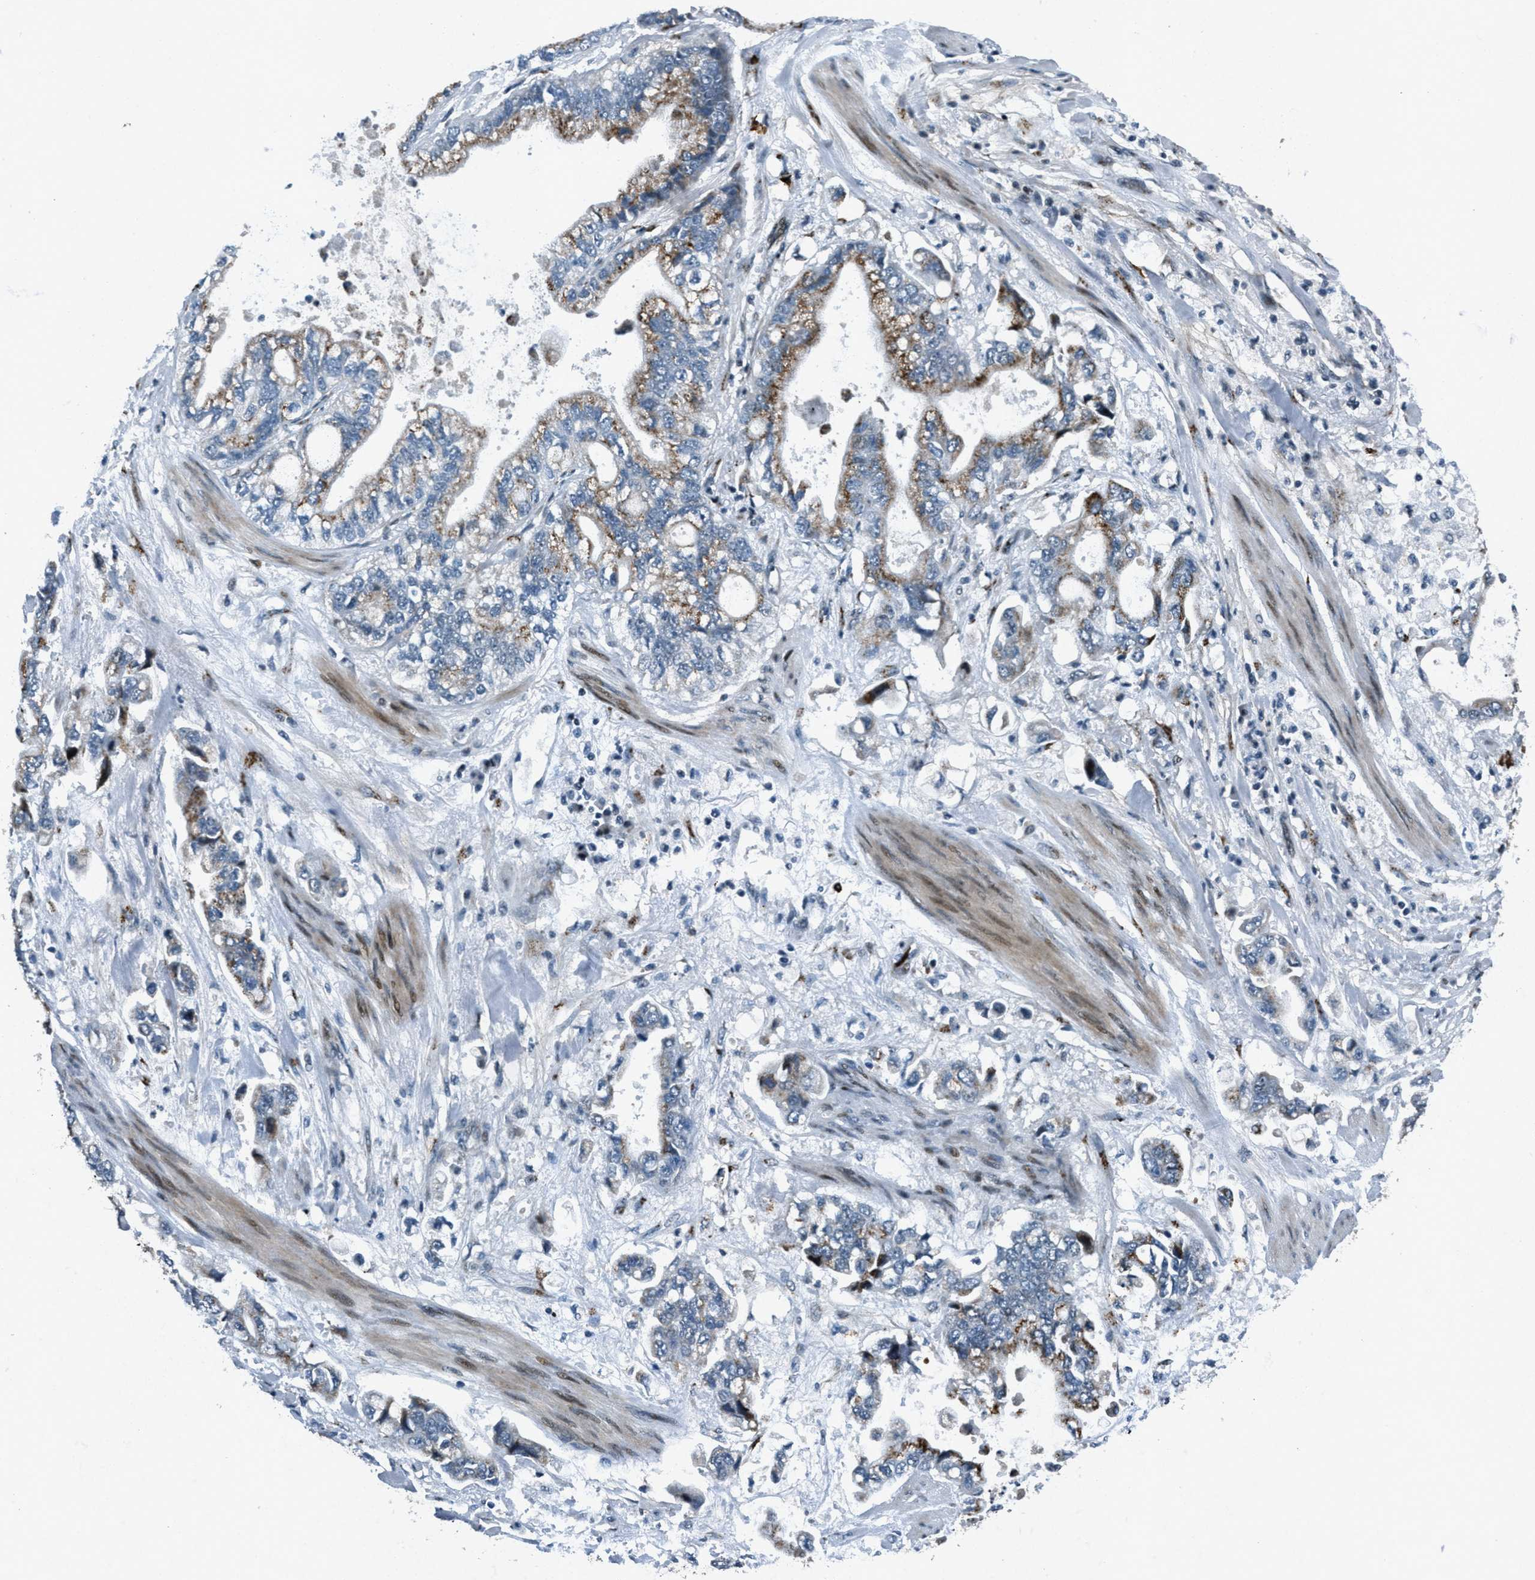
{"staining": {"intensity": "moderate", "quantity": "<25%", "location": "cytoplasmic/membranous"}, "tissue": "stomach cancer", "cell_type": "Tumor cells", "image_type": "cancer", "snomed": [{"axis": "morphology", "description": "Normal tissue, NOS"}, {"axis": "morphology", "description": "Adenocarcinoma, NOS"}, {"axis": "topography", "description": "Stomach"}], "caption": "There is low levels of moderate cytoplasmic/membranous expression in tumor cells of adenocarcinoma (stomach), as demonstrated by immunohistochemical staining (brown color).", "gene": "GPC6", "patient": {"sex": "male", "age": 62}}